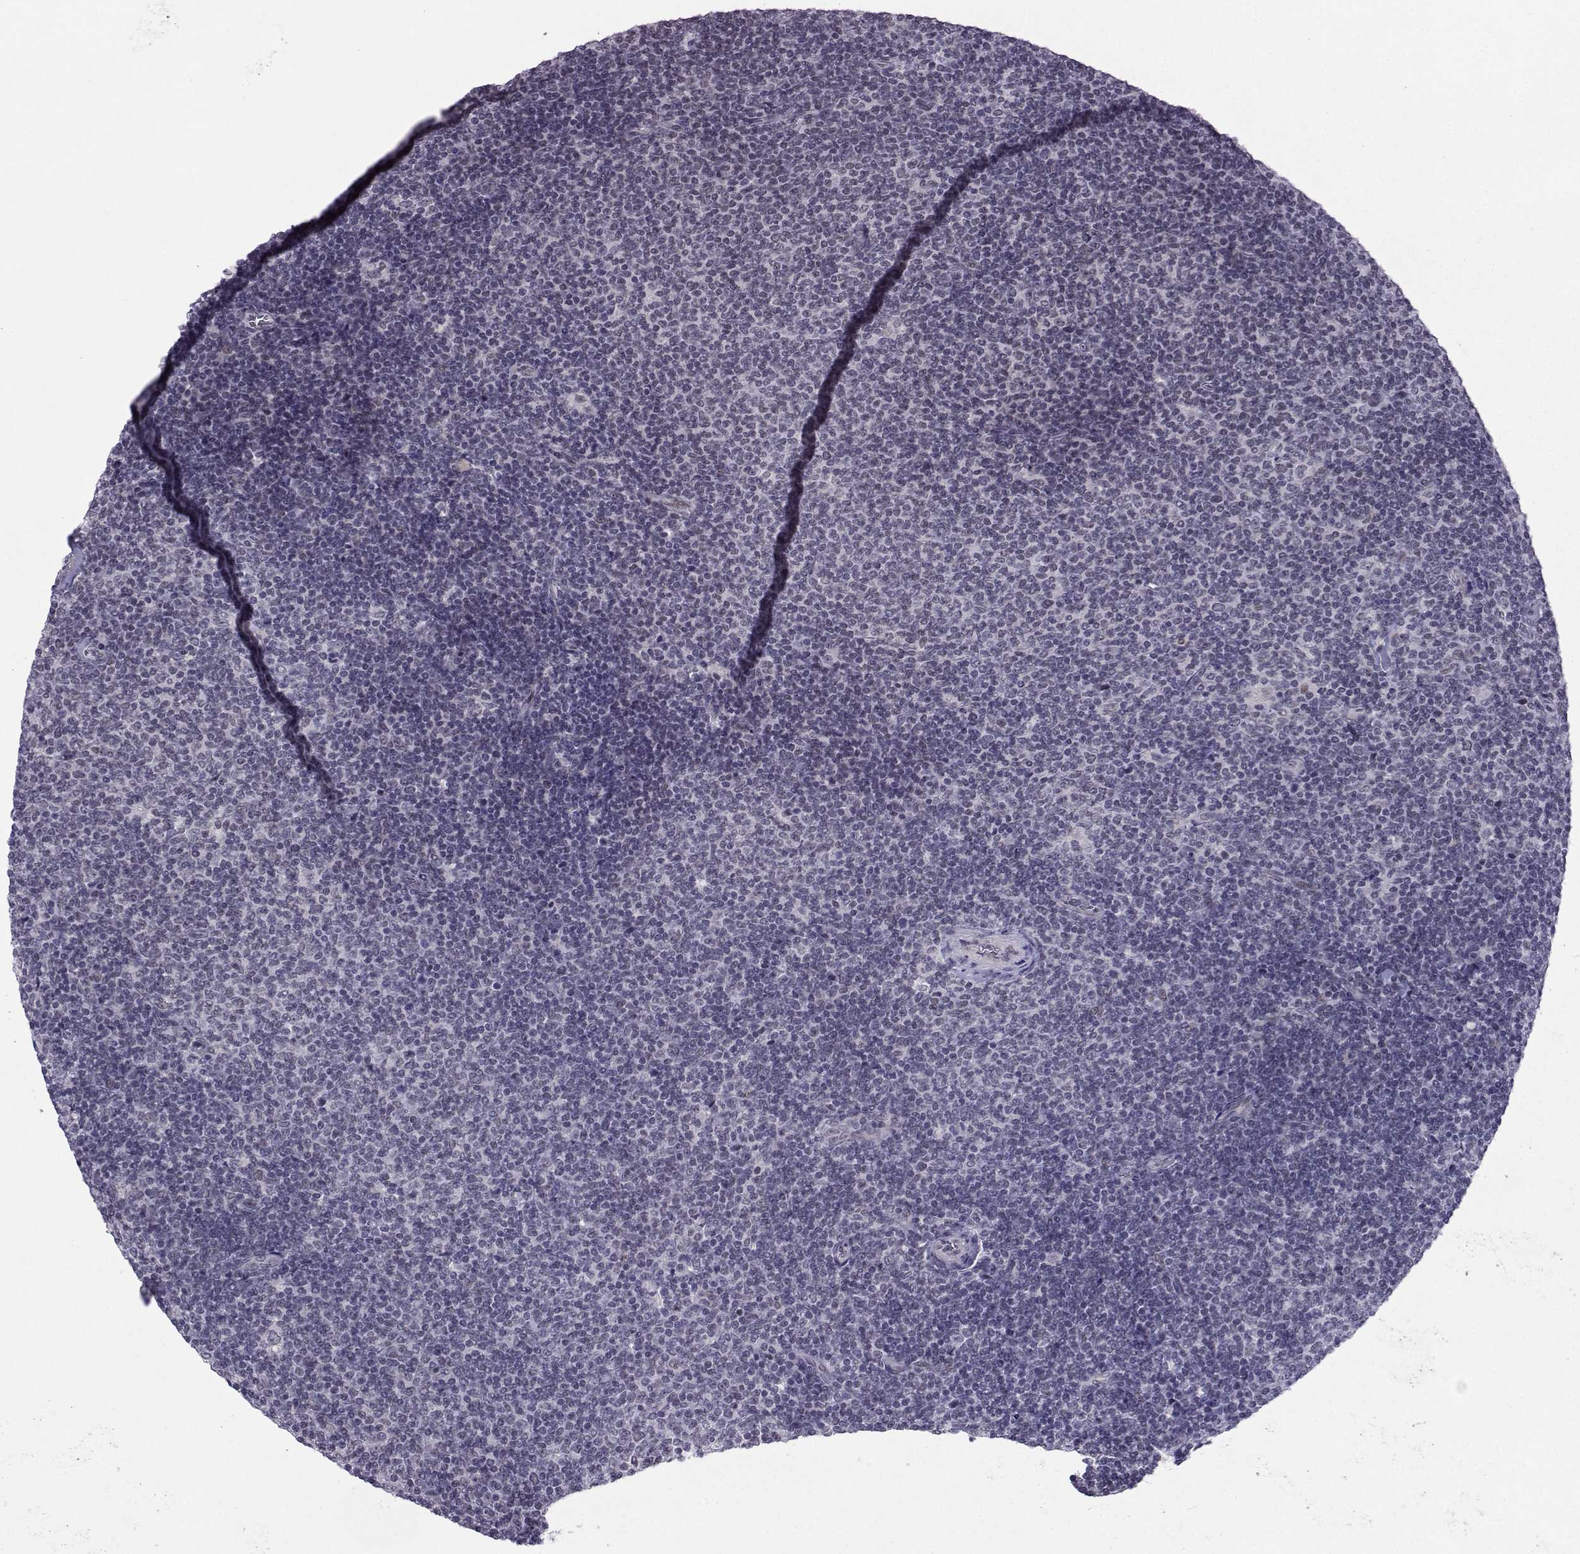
{"staining": {"intensity": "negative", "quantity": "none", "location": "none"}, "tissue": "lymphoma", "cell_type": "Tumor cells", "image_type": "cancer", "snomed": [{"axis": "morphology", "description": "Malignant lymphoma, non-Hodgkin's type, Low grade"}, {"axis": "topography", "description": "Lymph node"}], "caption": "High power microscopy image of an IHC micrograph of lymphoma, revealing no significant expression in tumor cells. Nuclei are stained in blue.", "gene": "LIN28A", "patient": {"sex": "male", "age": 52}}